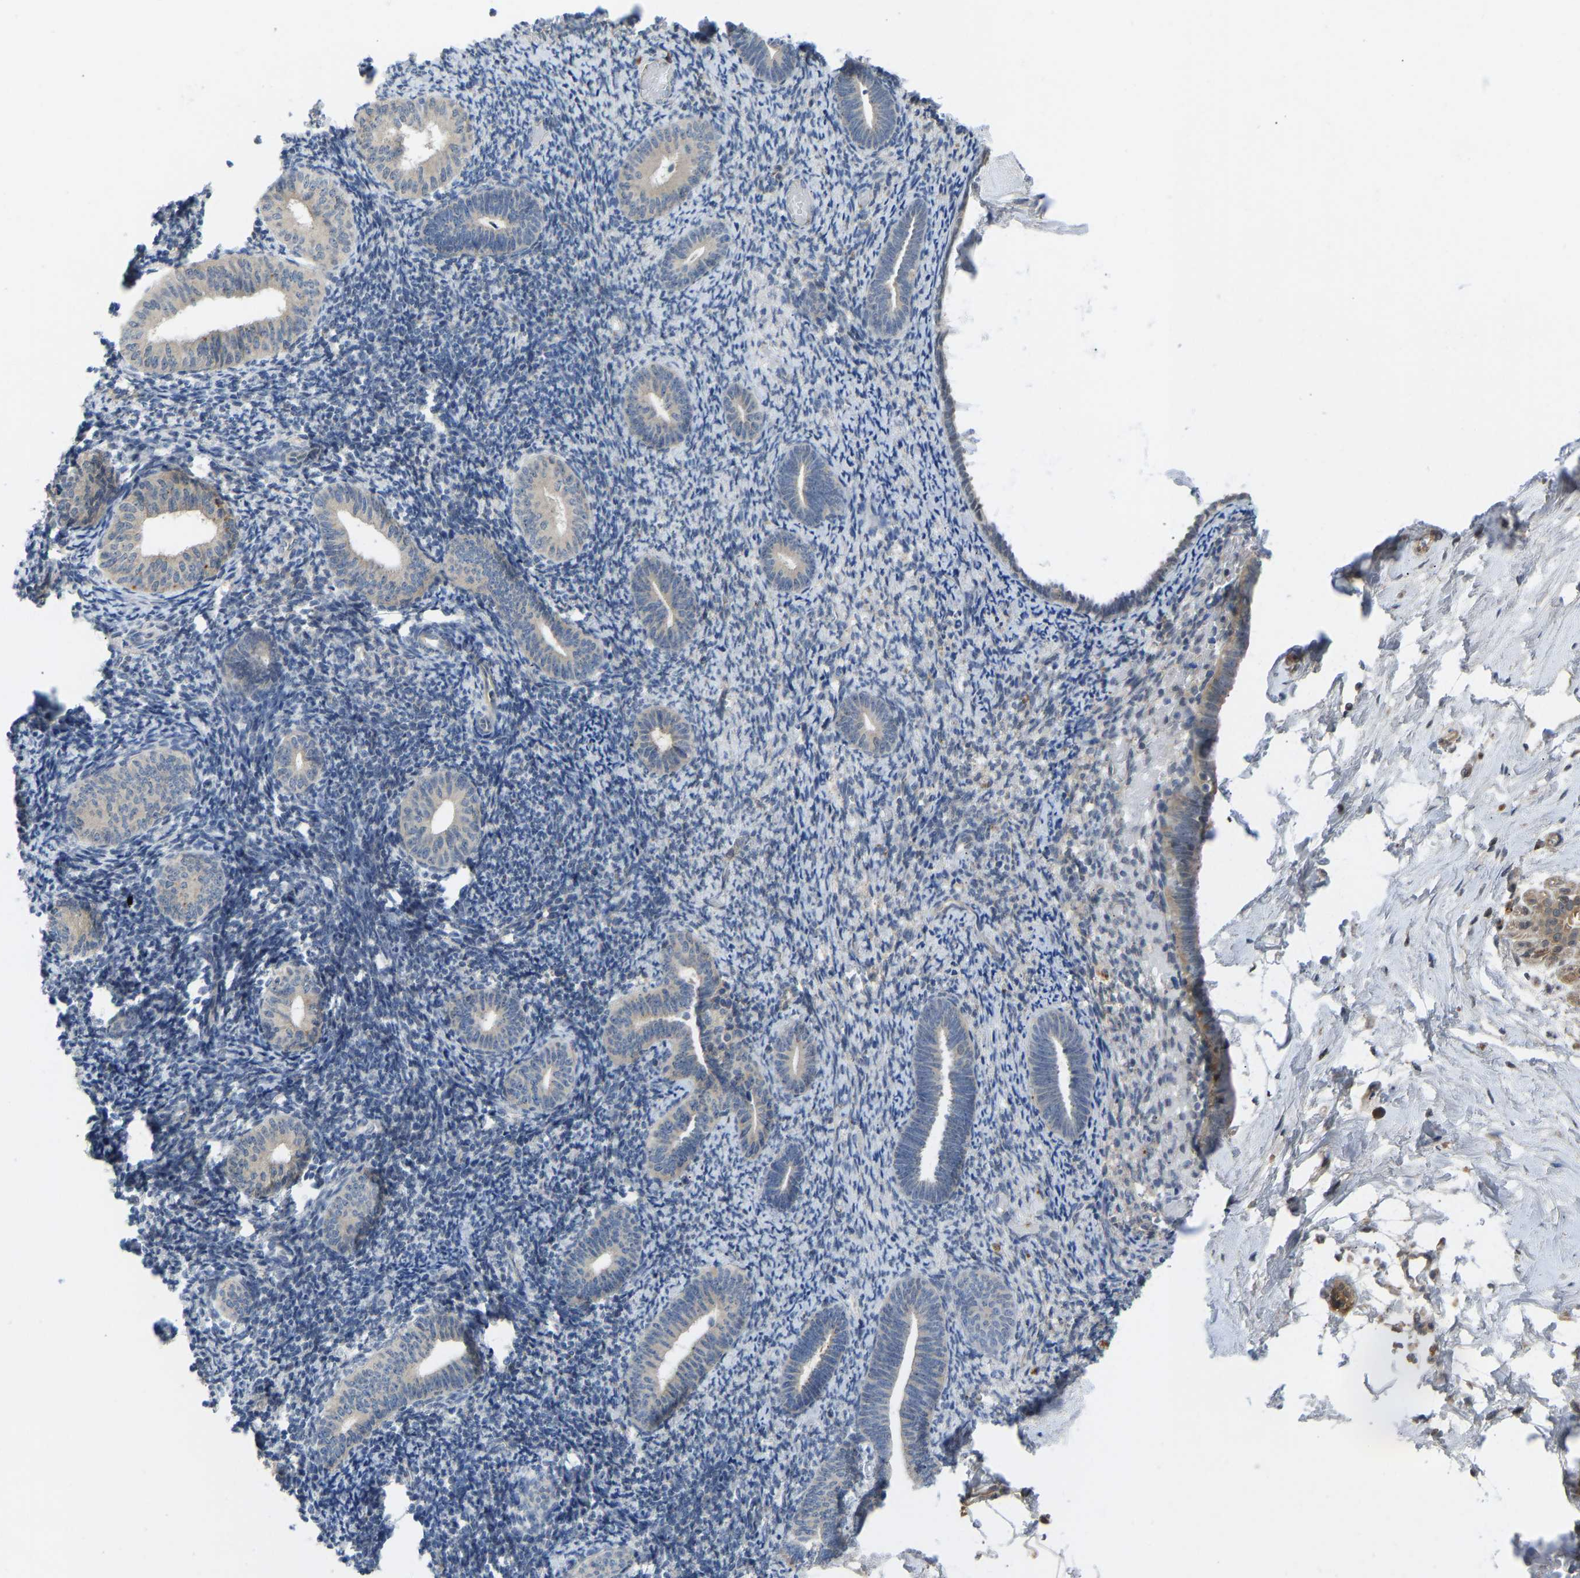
{"staining": {"intensity": "weak", "quantity": "<25%", "location": "cytoplasmic/membranous"}, "tissue": "endometrium", "cell_type": "Cells in endometrial stroma", "image_type": "normal", "snomed": [{"axis": "morphology", "description": "Normal tissue, NOS"}, {"axis": "topography", "description": "Endometrium"}], "caption": "This is an immunohistochemistry (IHC) image of normal human endometrium. There is no positivity in cells in endometrial stroma.", "gene": "ZNF251", "patient": {"sex": "female", "age": 66}}